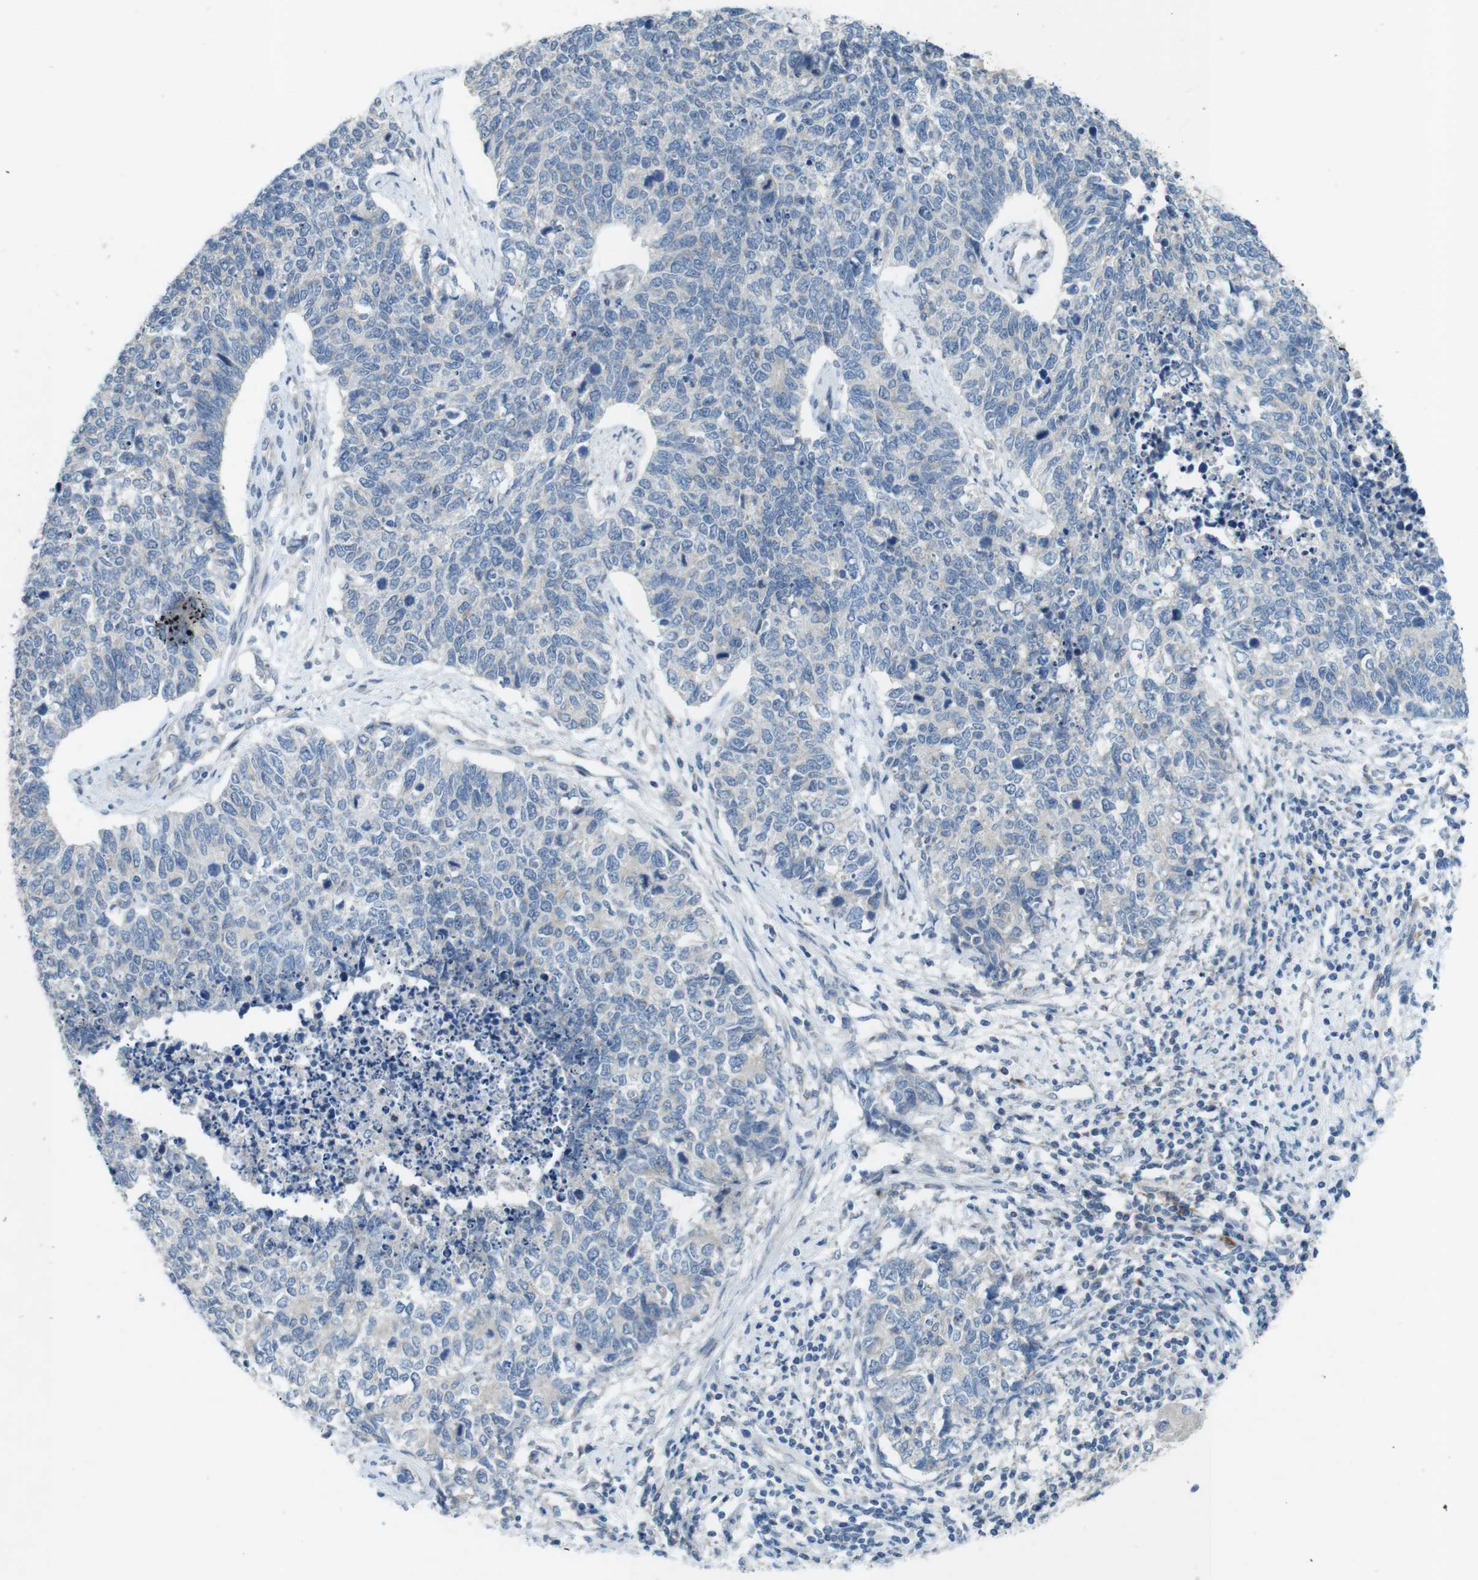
{"staining": {"intensity": "negative", "quantity": "none", "location": "none"}, "tissue": "cervical cancer", "cell_type": "Tumor cells", "image_type": "cancer", "snomed": [{"axis": "morphology", "description": "Squamous cell carcinoma, NOS"}, {"axis": "topography", "description": "Cervix"}], "caption": "IHC image of neoplastic tissue: human cervical cancer (squamous cell carcinoma) stained with DAB displays no significant protein staining in tumor cells. (Brightfield microscopy of DAB (3,3'-diaminobenzidine) immunohistochemistry at high magnification).", "gene": "TYW1", "patient": {"sex": "female", "age": 63}}